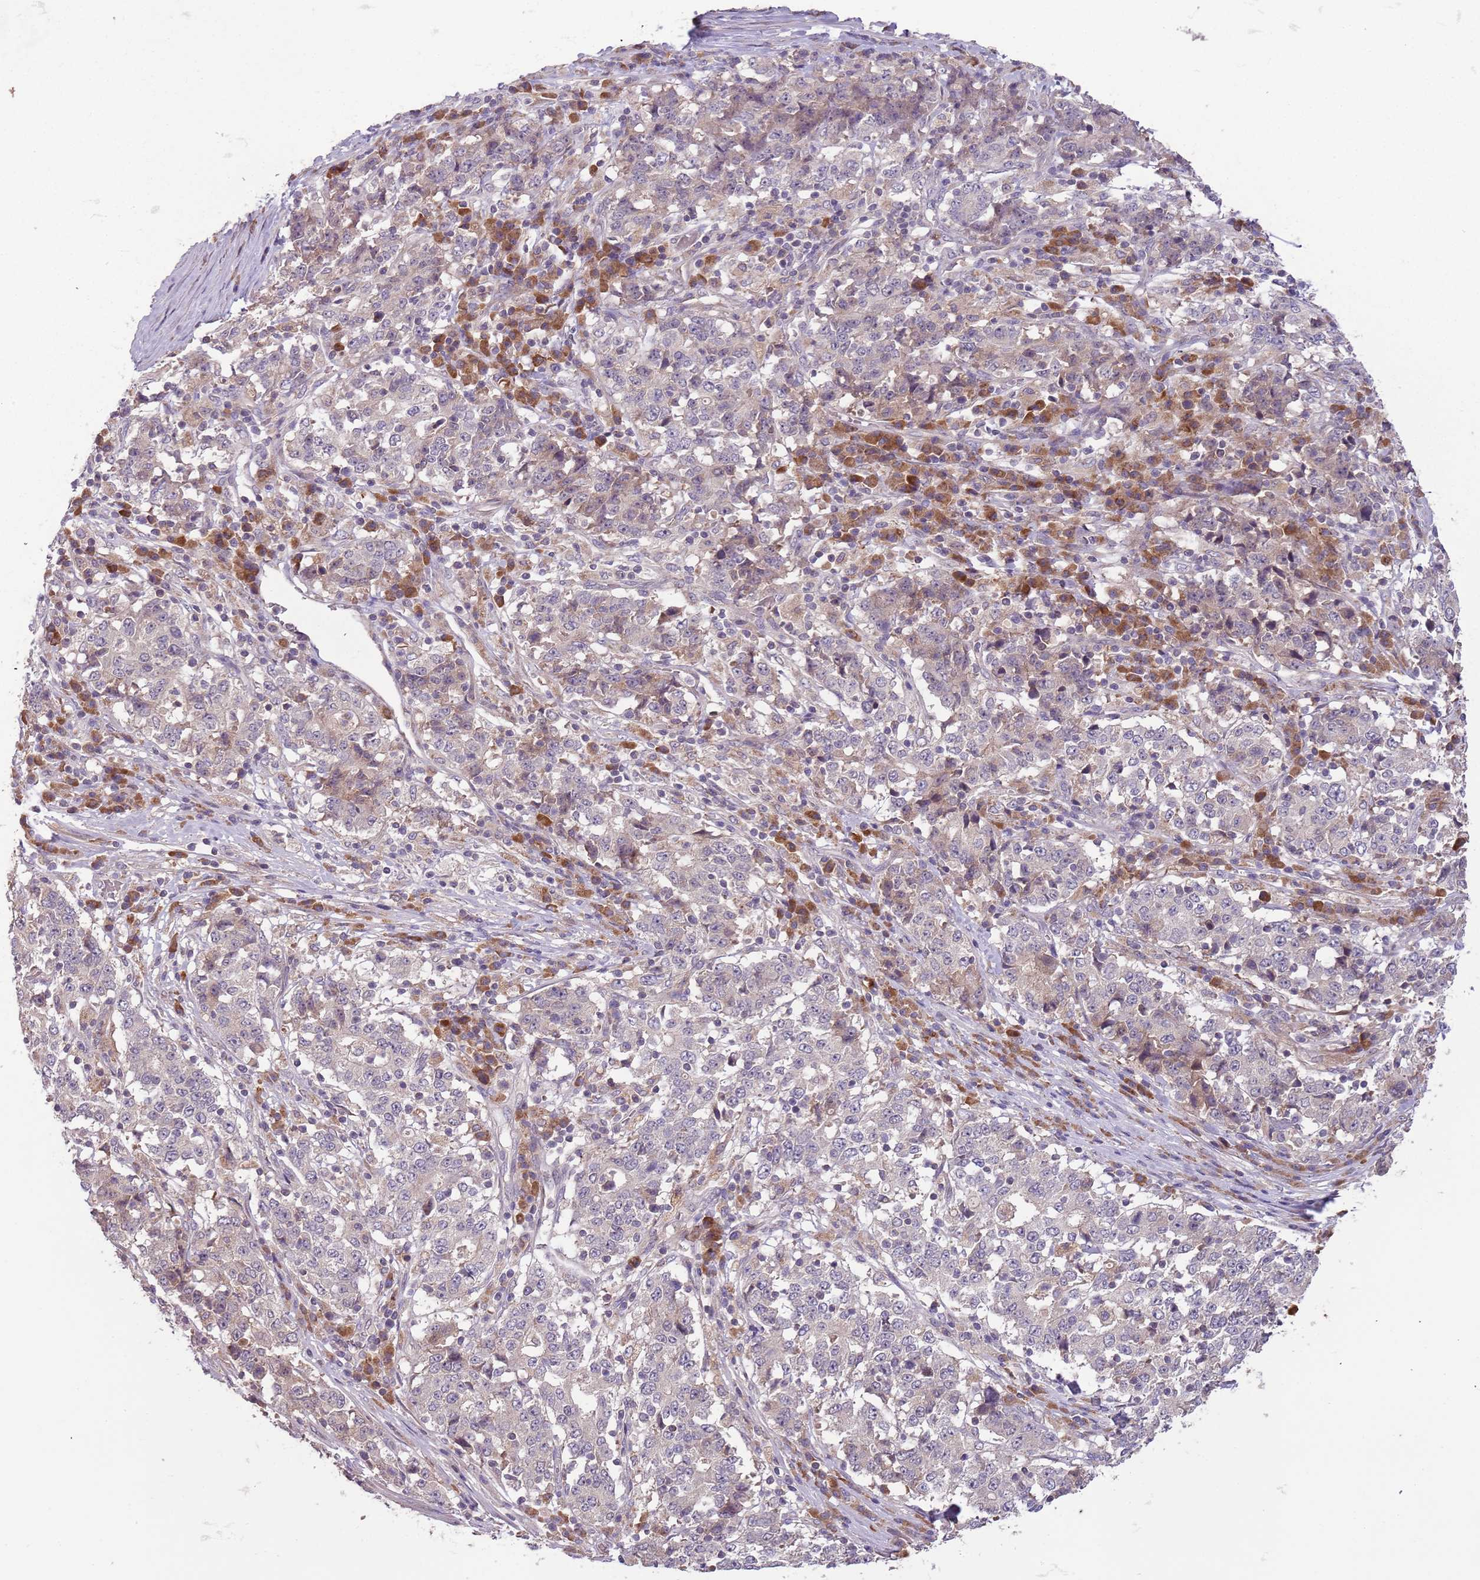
{"staining": {"intensity": "negative", "quantity": "none", "location": "none"}, "tissue": "stomach cancer", "cell_type": "Tumor cells", "image_type": "cancer", "snomed": [{"axis": "morphology", "description": "Adenocarcinoma, NOS"}, {"axis": "topography", "description": "Stomach"}], "caption": "A micrograph of human stomach adenocarcinoma is negative for staining in tumor cells.", "gene": "FECH", "patient": {"sex": "male", "age": 59}}